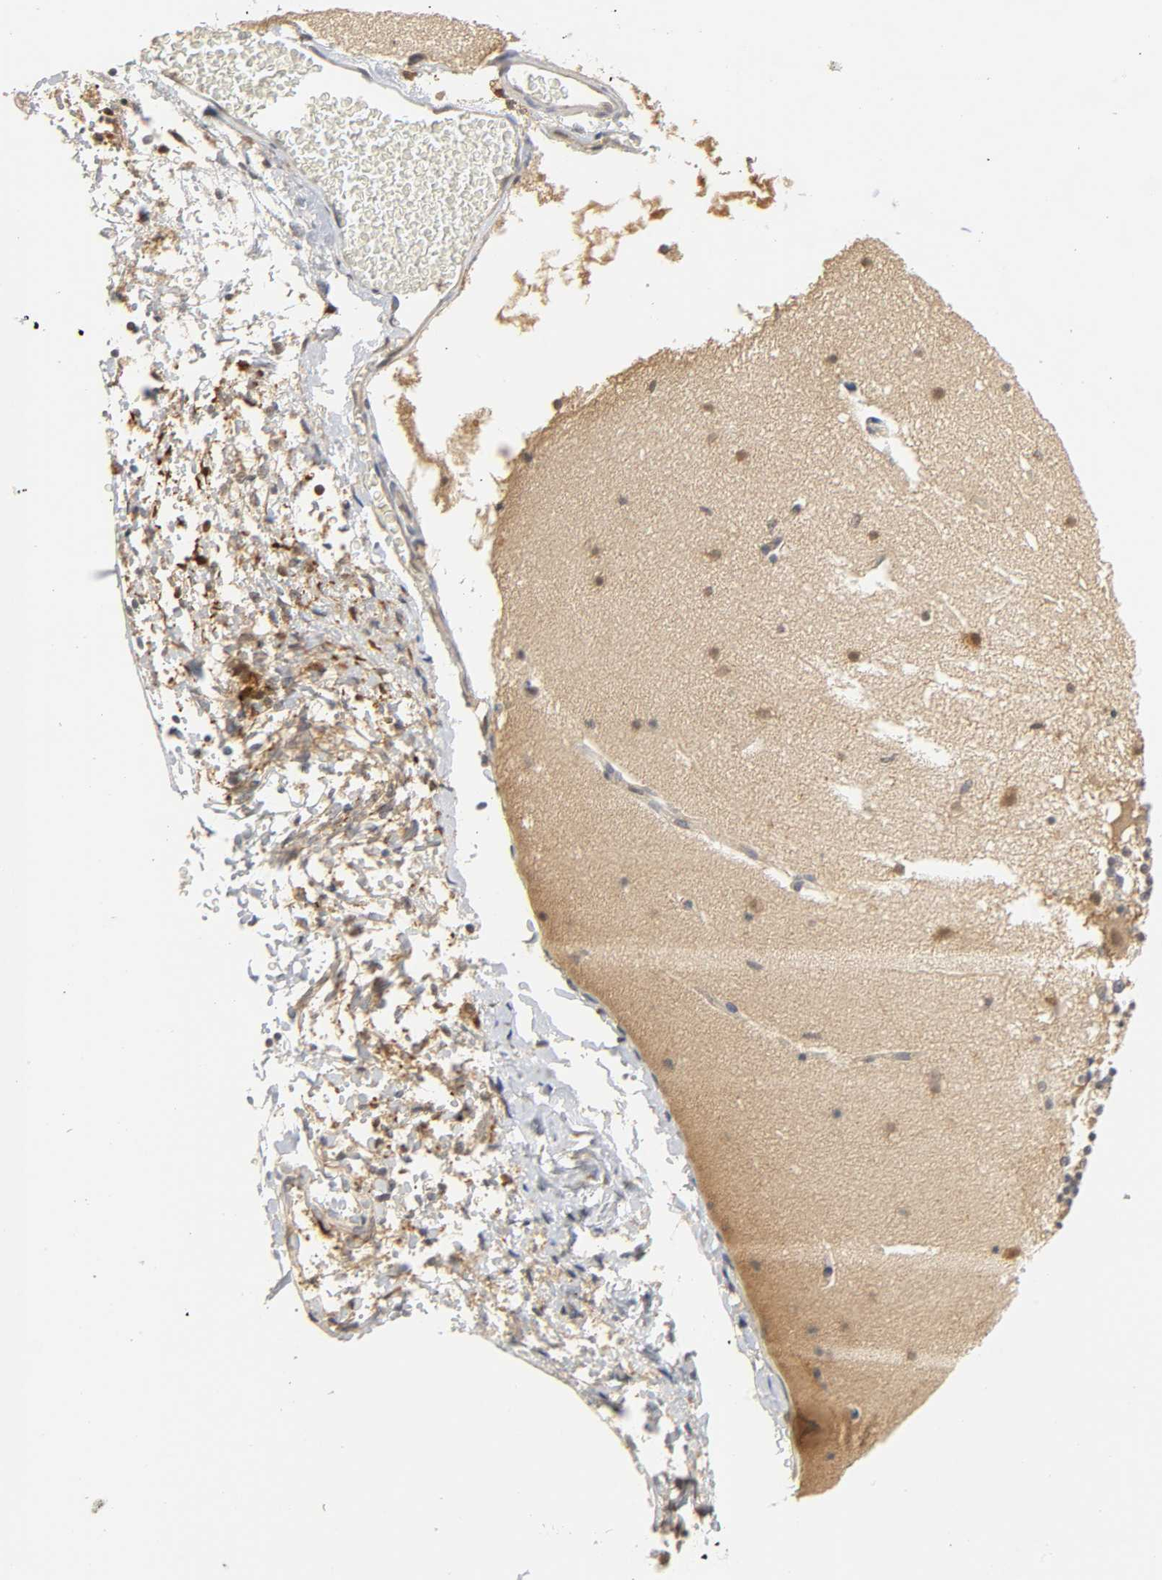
{"staining": {"intensity": "weak", "quantity": ">75%", "location": "cytoplasmic/membranous"}, "tissue": "cerebellum", "cell_type": "Cells in granular layer", "image_type": "normal", "snomed": [{"axis": "morphology", "description": "Normal tissue, NOS"}, {"axis": "topography", "description": "Cerebellum"}], "caption": "Immunohistochemical staining of normal cerebellum exhibits low levels of weak cytoplasmic/membranous expression in approximately >75% of cells in granular layer. (DAB = brown stain, brightfield microscopy at high magnification).", "gene": "MIF", "patient": {"sex": "female", "age": 19}}